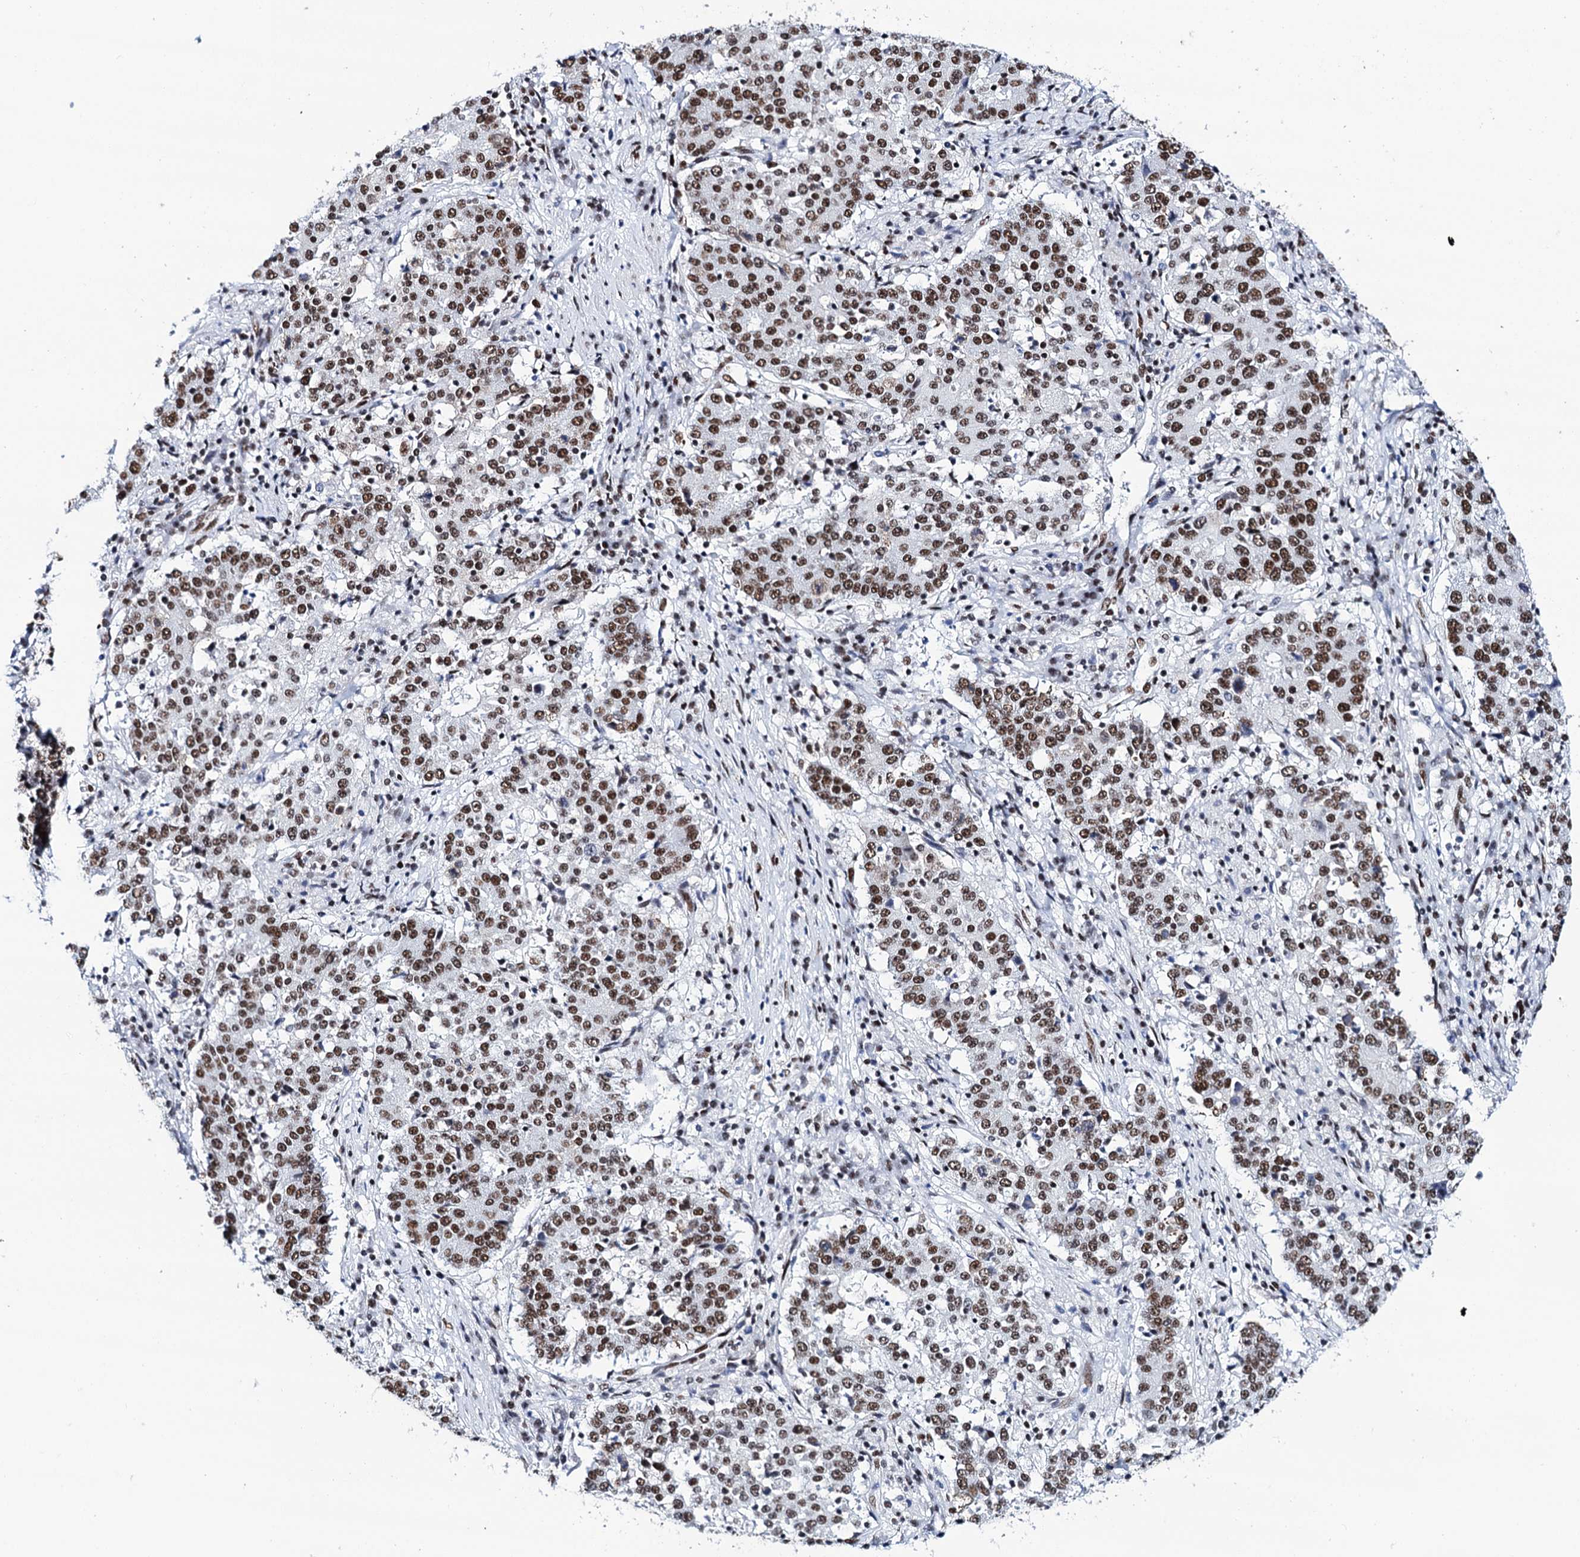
{"staining": {"intensity": "moderate", "quantity": ">75%", "location": "nuclear"}, "tissue": "stomach cancer", "cell_type": "Tumor cells", "image_type": "cancer", "snomed": [{"axis": "morphology", "description": "Adenocarcinoma, NOS"}, {"axis": "topography", "description": "Stomach"}], "caption": "Adenocarcinoma (stomach) was stained to show a protein in brown. There is medium levels of moderate nuclear staining in about >75% of tumor cells. (IHC, brightfield microscopy, high magnification).", "gene": "MATR3", "patient": {"sex": "male", "age": 59}}